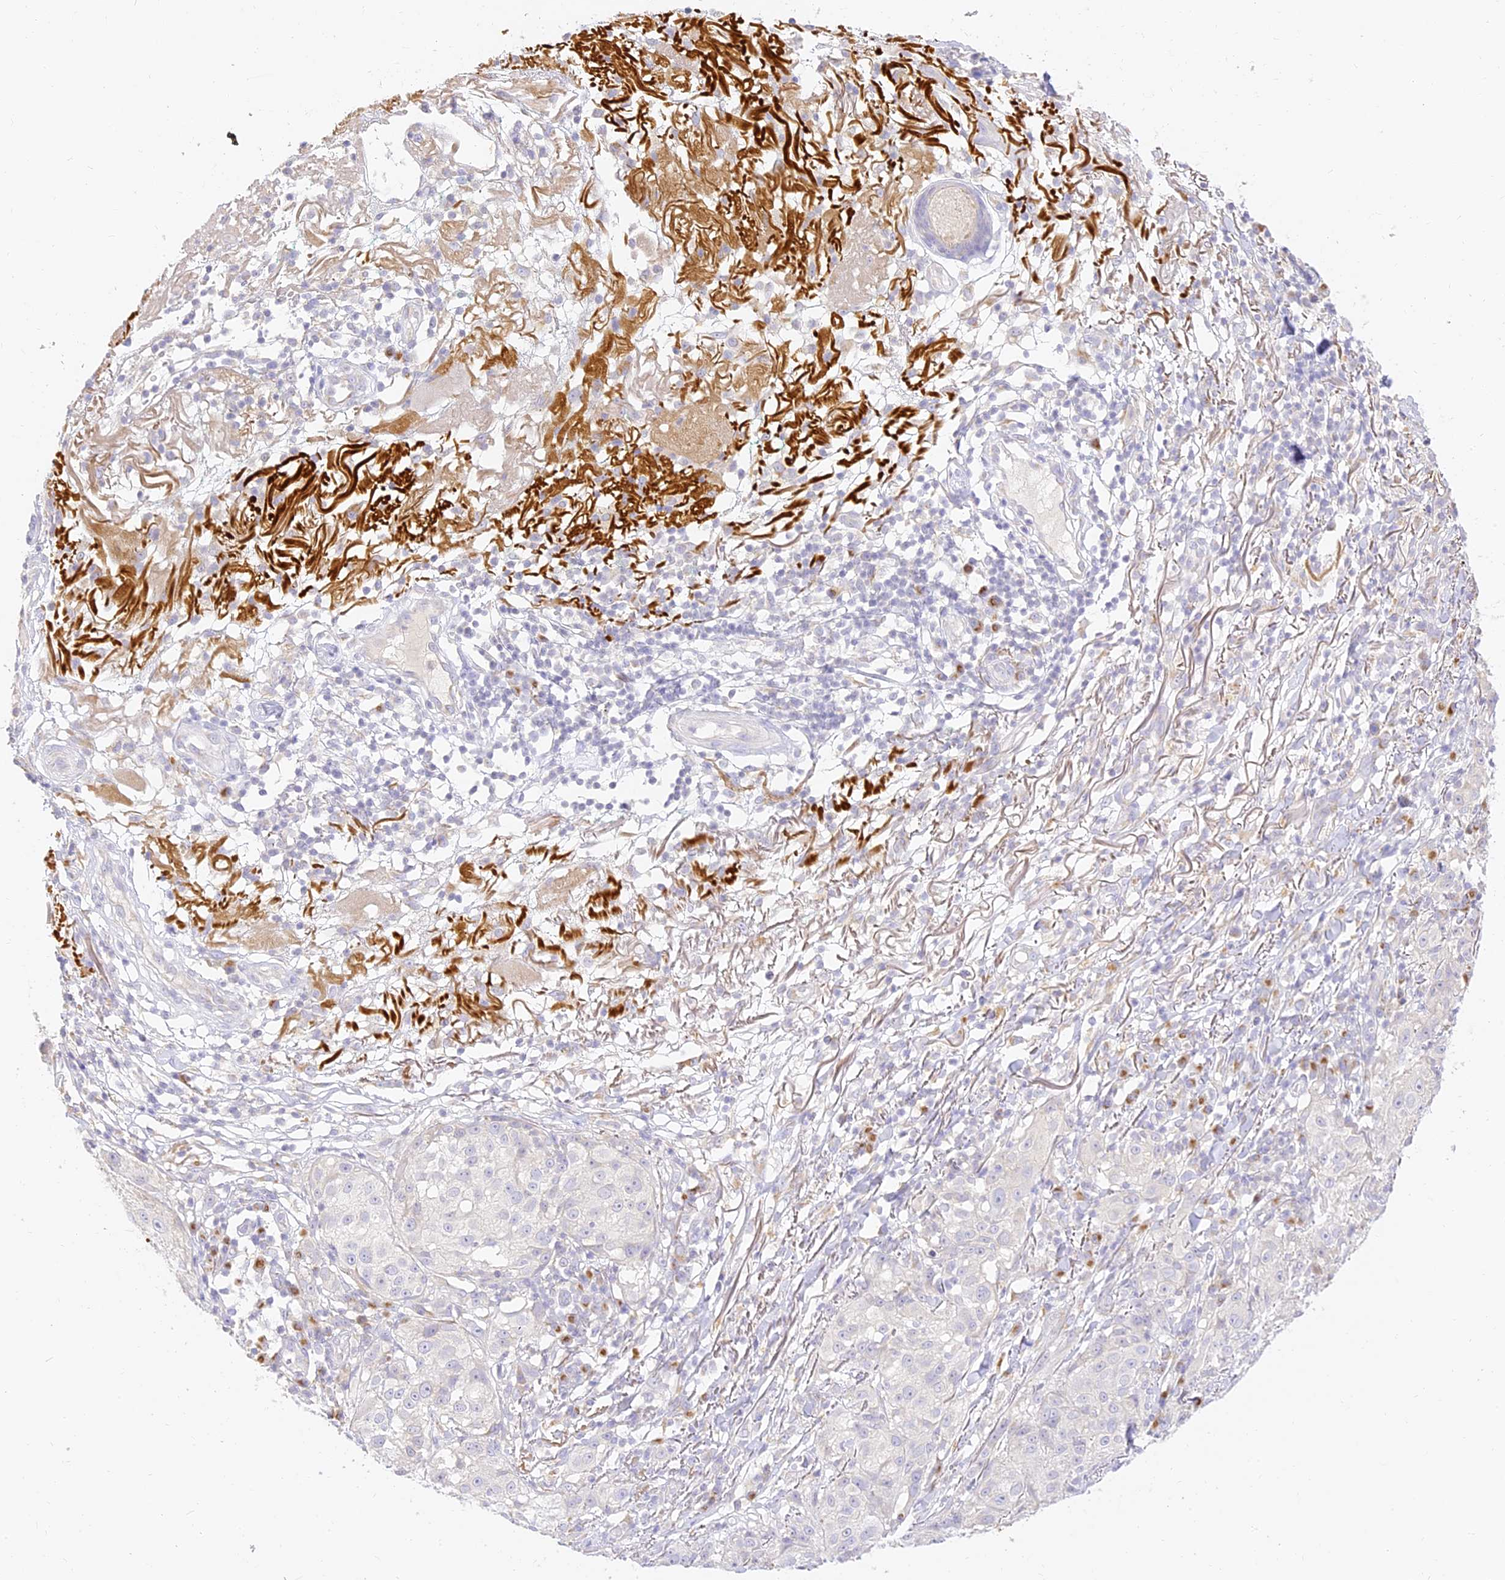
{"staining": {"intensity": "negative", "quantity": "none", "location": "none"}, "tissue": "melanoma", "cell_type": "Tumor cells", "image_type": "cancer", "snomed": [{"axis": "morphology", "description": "Necrosis, NOS"}, {"axis": "morphology", "description": "Malignant melanoma, NOS"}, {"axis": "topography", "description": "Skin"}], "caption": "Photomicrograph shows no significant protein expression in tumor cells of malignant melanoma.", "gene": "SEC13", "patient": {"sex": "female", "age": 87}}